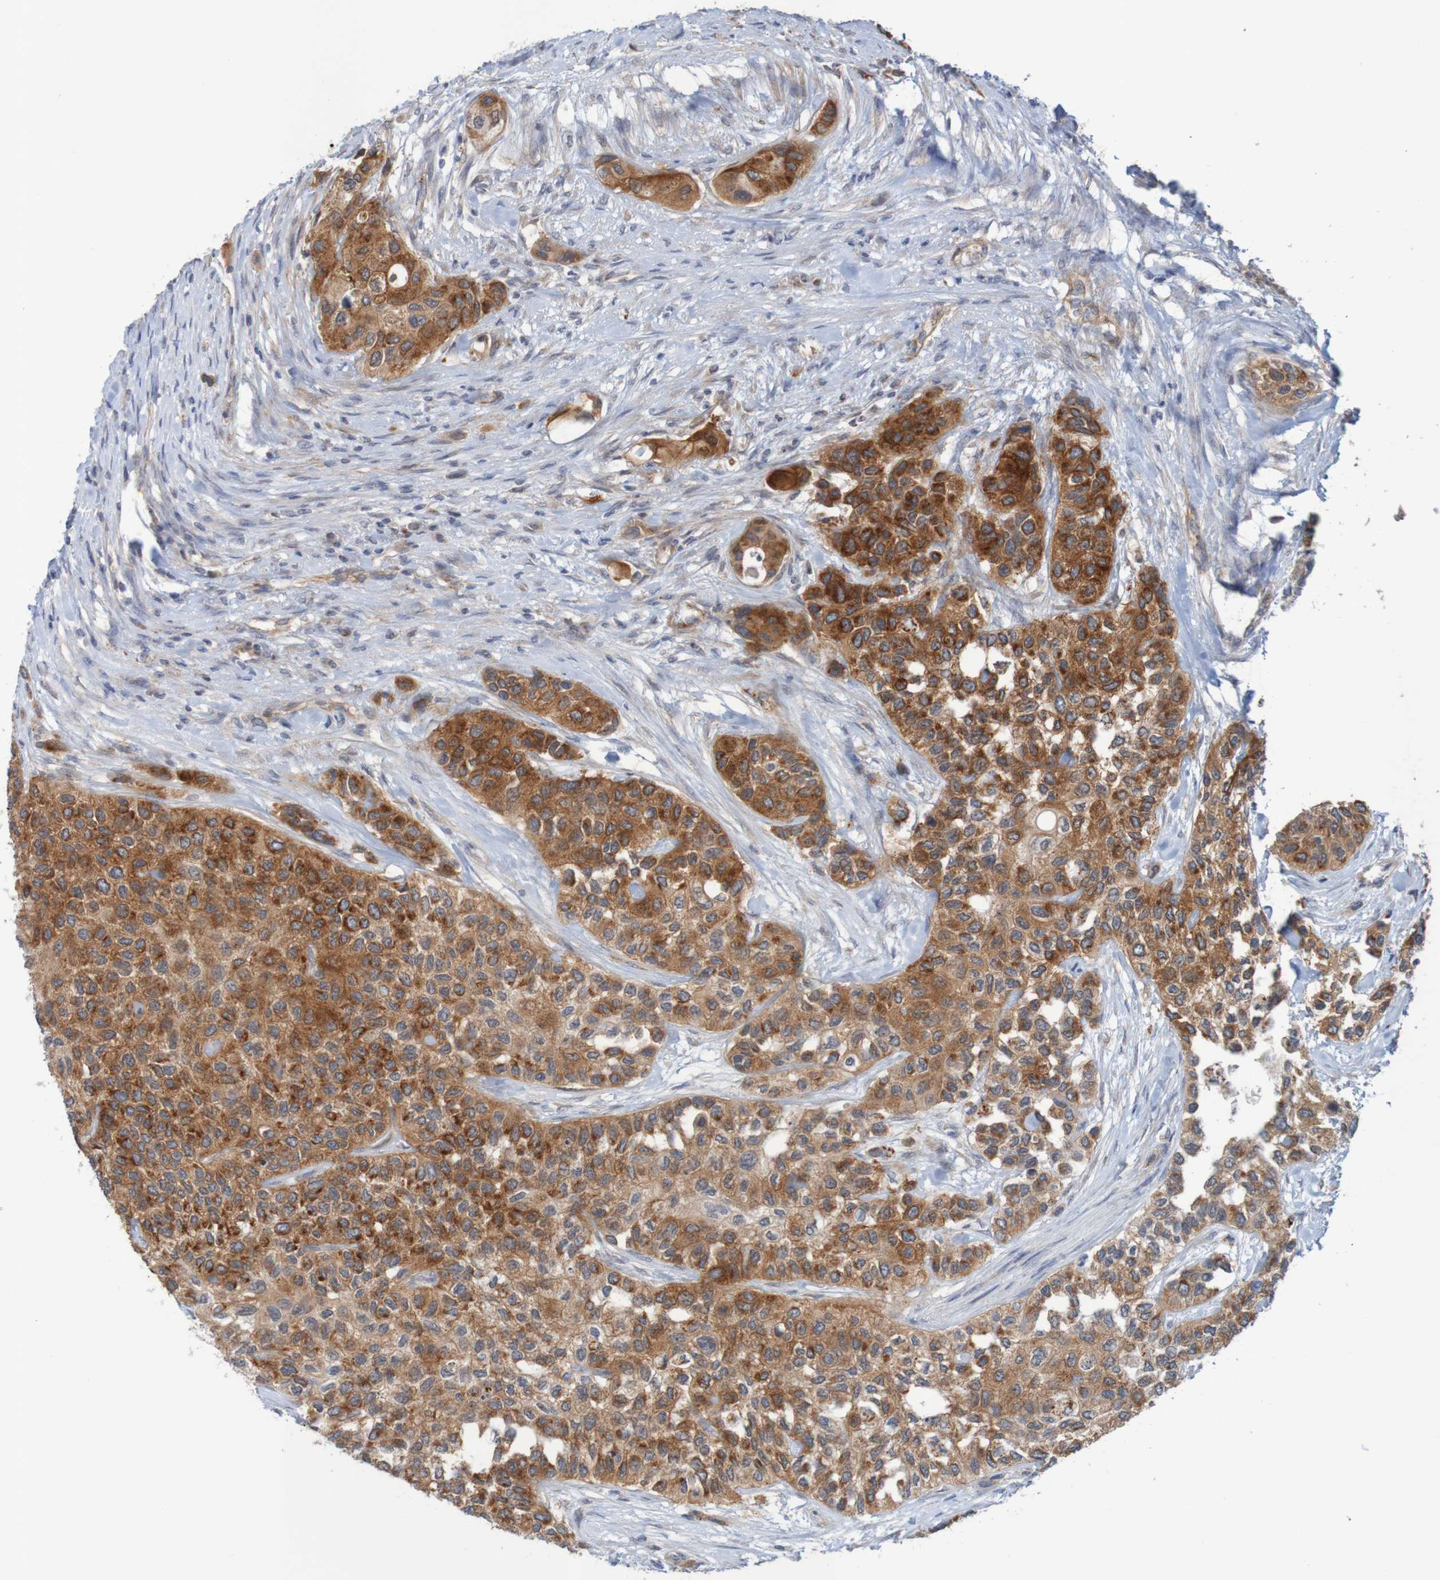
{"staining": {"intensity": "strong", "quantity": ">75%", "location": "cytoplasmic/membranous"}, "tissue": "urothelial cancer", "cell_type": "Tumor cells", "image_type": "cancer", "snomed": [{"axis": "morphology", "description": "Urothelial carcinoma, High grade"}, {"axis": "topography", "description": "Urinary bladder"}], "caption": "This histopathology image displays IHC staining of human urothelial cancer, with high strong cytoplasmic/membranous staining in about >75% of tumor cells.", "gene": "NAV2", "patient": {"sex": "female", "age": 56}}